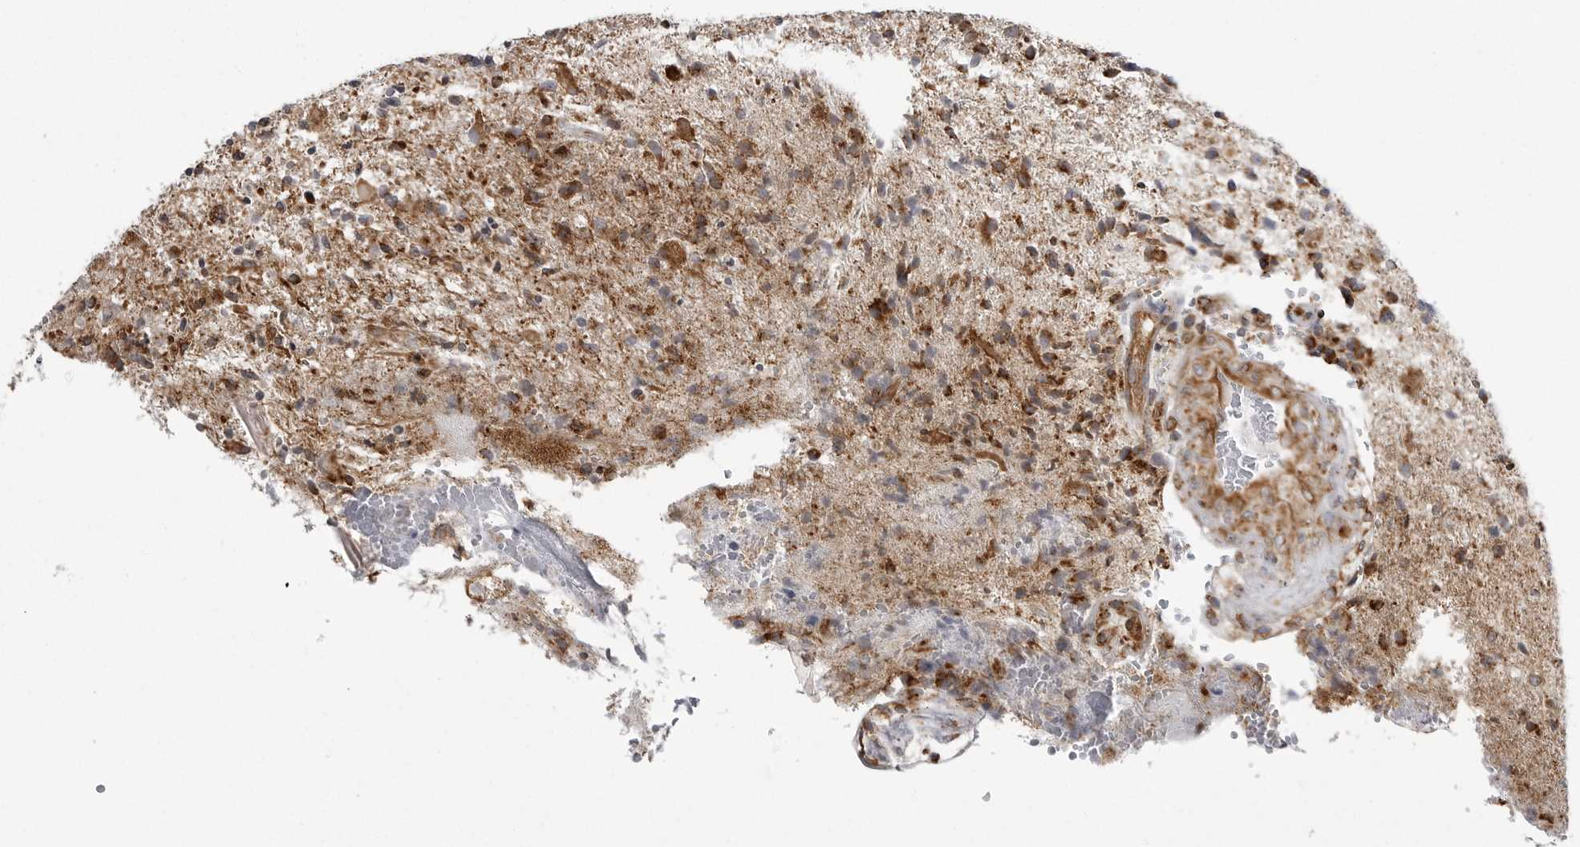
{"staining": {"intensity": "moderate", "quantity": ">75%", "location": "cytoplasmic/membranous"}, "tissue": "glioma", "cell_type": "Tumor cells", "image_type": "cancer", "snomed": [{"axis": "morphology", "description": "Glioma, malignant, High grade"}, {"axis": "topography", "description": "Brain"}], "caption": "A brown stain labels moderate cytoplasmic/membranous expression of a protein in malignant glioma (high-grade) tumor cells.", "gene": "FH", "patient": {"sex": "male", "age": 72}}